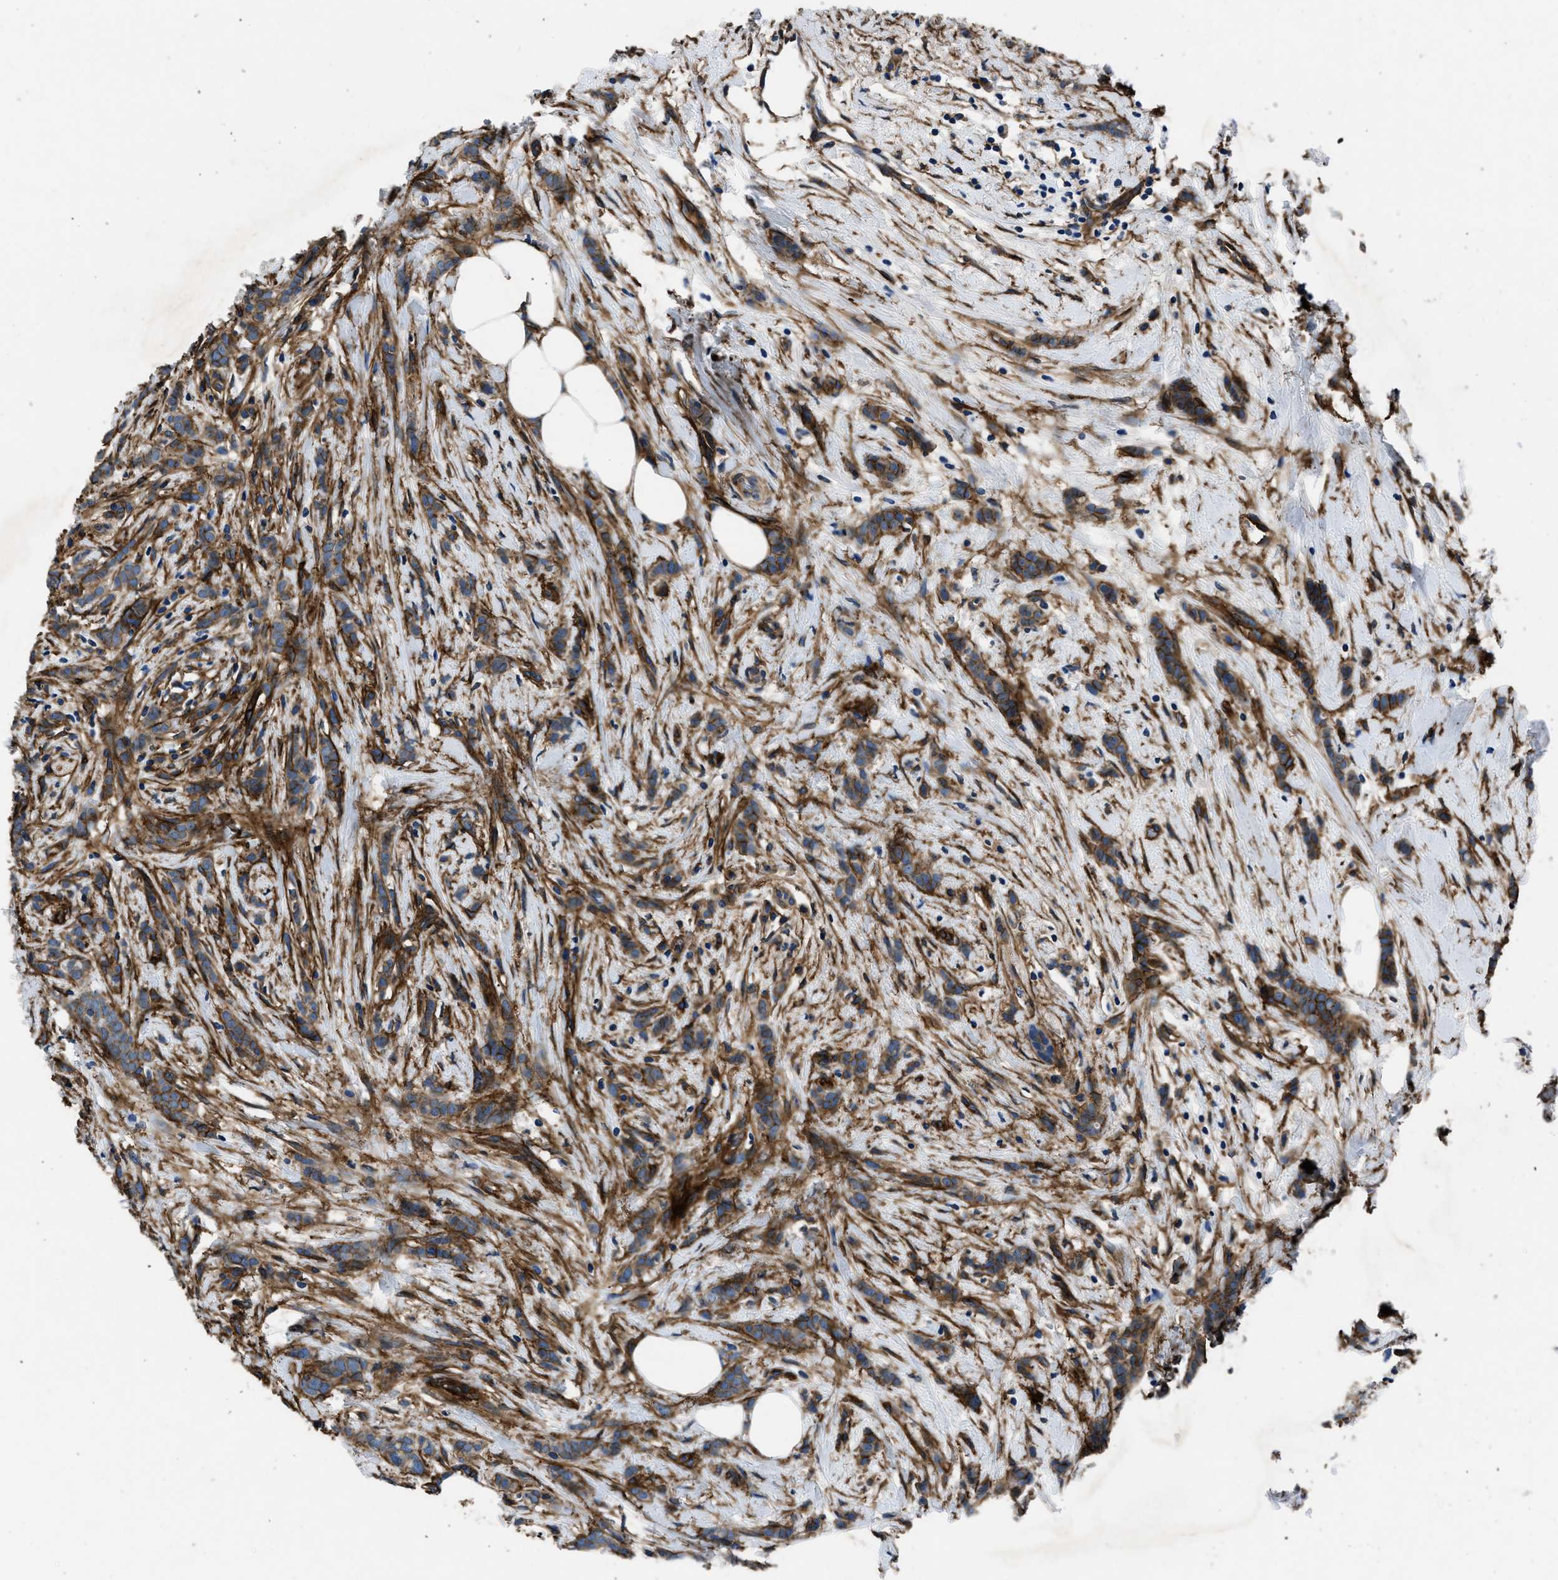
{"staining": {"intensity": "moderate", "quantity": ">75%", "location": "cytoplasmic/membranous"}, "tissue": "breast cancer", "cell_type": "Tumor cells", "image_type": "cancer", "snomed": [{"axis": "morphology", "description": "Lobular carcinoma, in situ"}, {"axis": "morphology", "description": "Lobular carcinoma"}, {"axis": "topography", "description": "Breast"}], "caption": "Immunohistochemical staining of human breast cancer (lobular carcinoma) demonstrates medium levels of moderate cytoplasmic/membranous protein positivity in approximately >75% of tumor cells.", "gene": "CD276", "patient": {"sex": "female", "age": 41}}